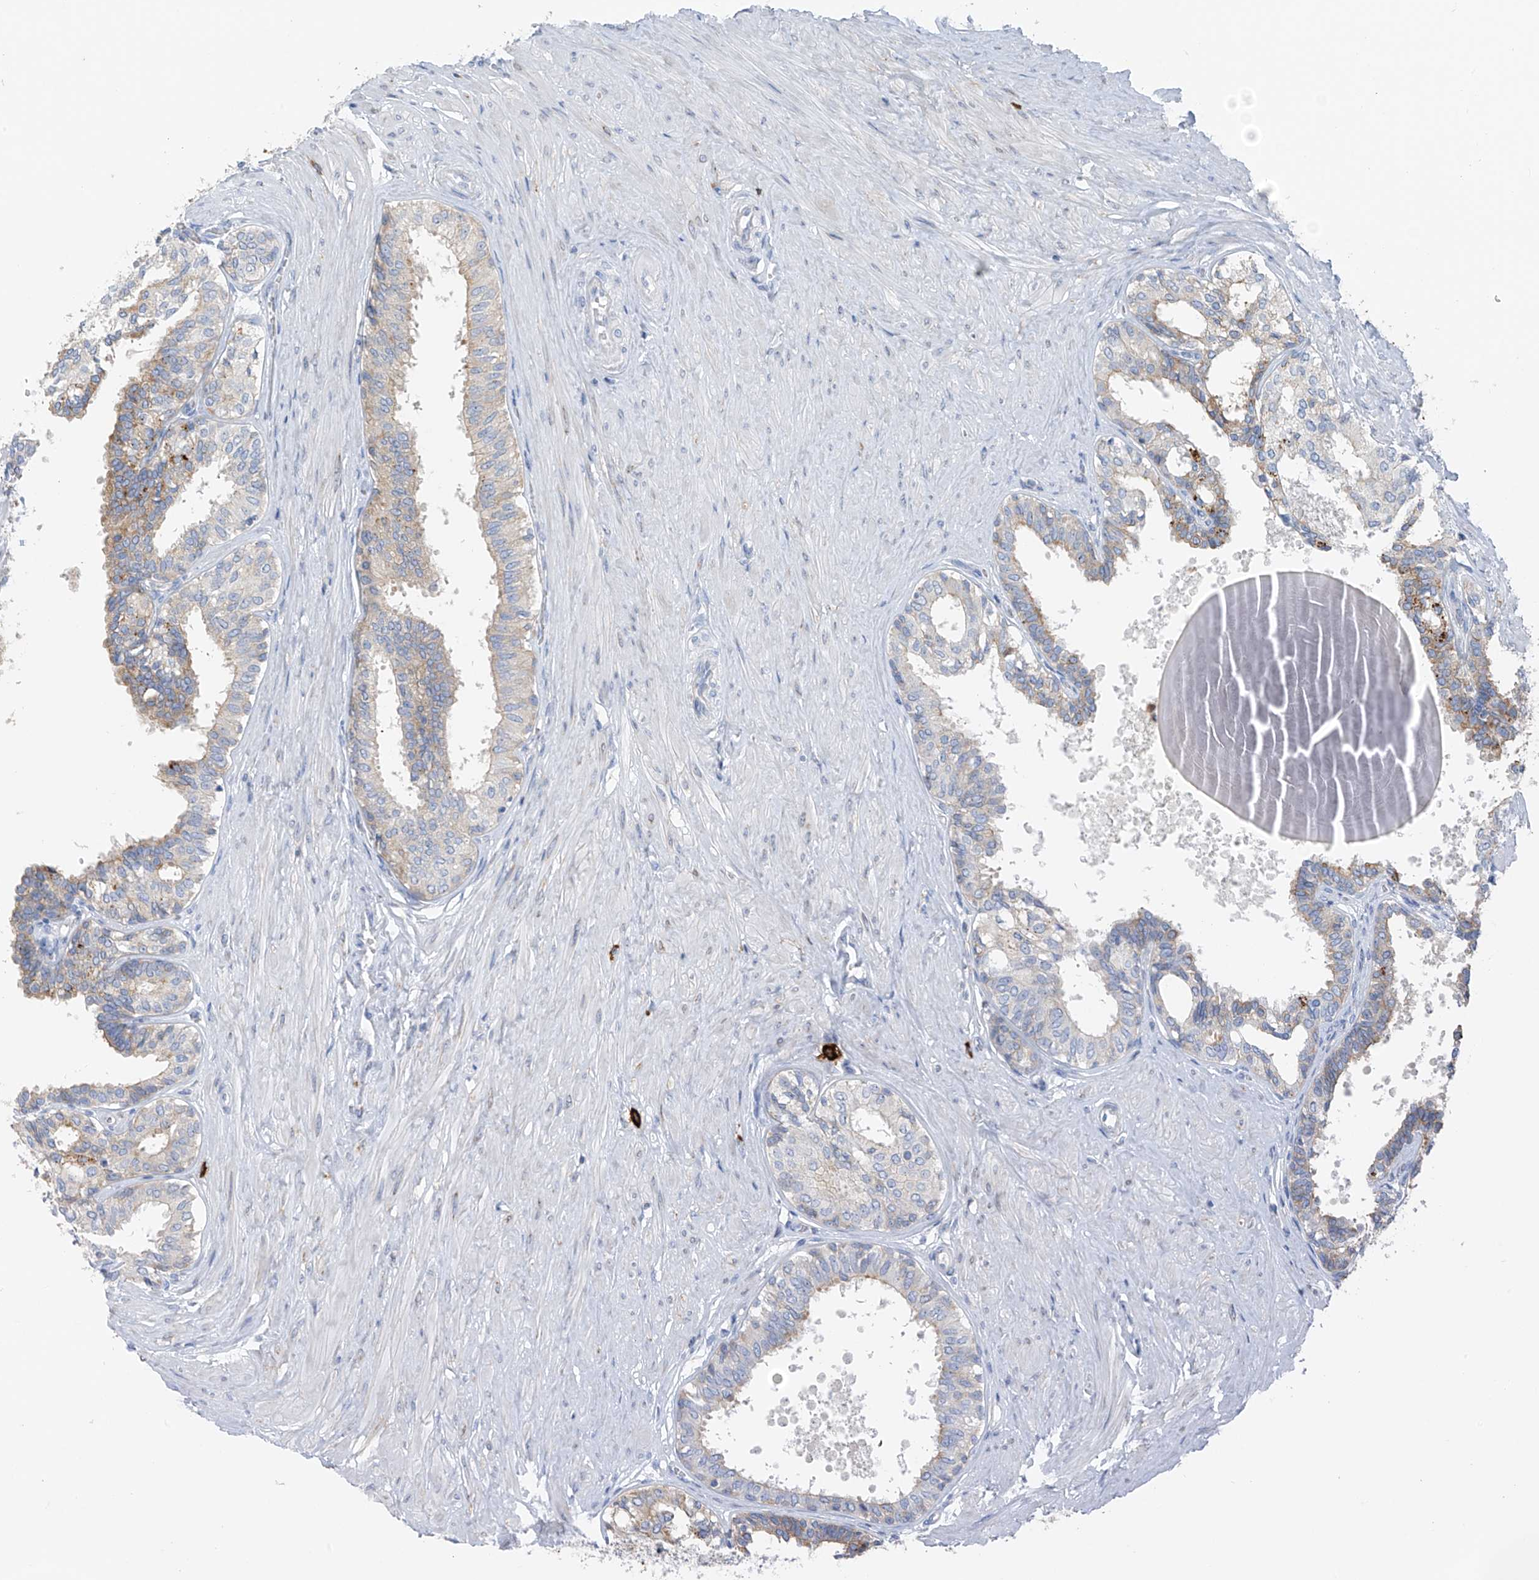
{"staining": {"intensity": "strong", "quantity": "25%-75%", "location": "cytoplasmic/membranous"}, "tissue": "prostate", "cell_type": "Glandular cells", "image_type": "normal", "snomed": [{"axis": "morphology", "description": "Normal tissue, NOS"}, {"axis": "topography", "description": "Prostate"}], "caption": "Normal prostate reveals strong cytoplasmic/membranous expression in about 25%-75% of glandular cells.", "gene": "POMGNT2", "patient": {"sex": "male", "age": 48}}